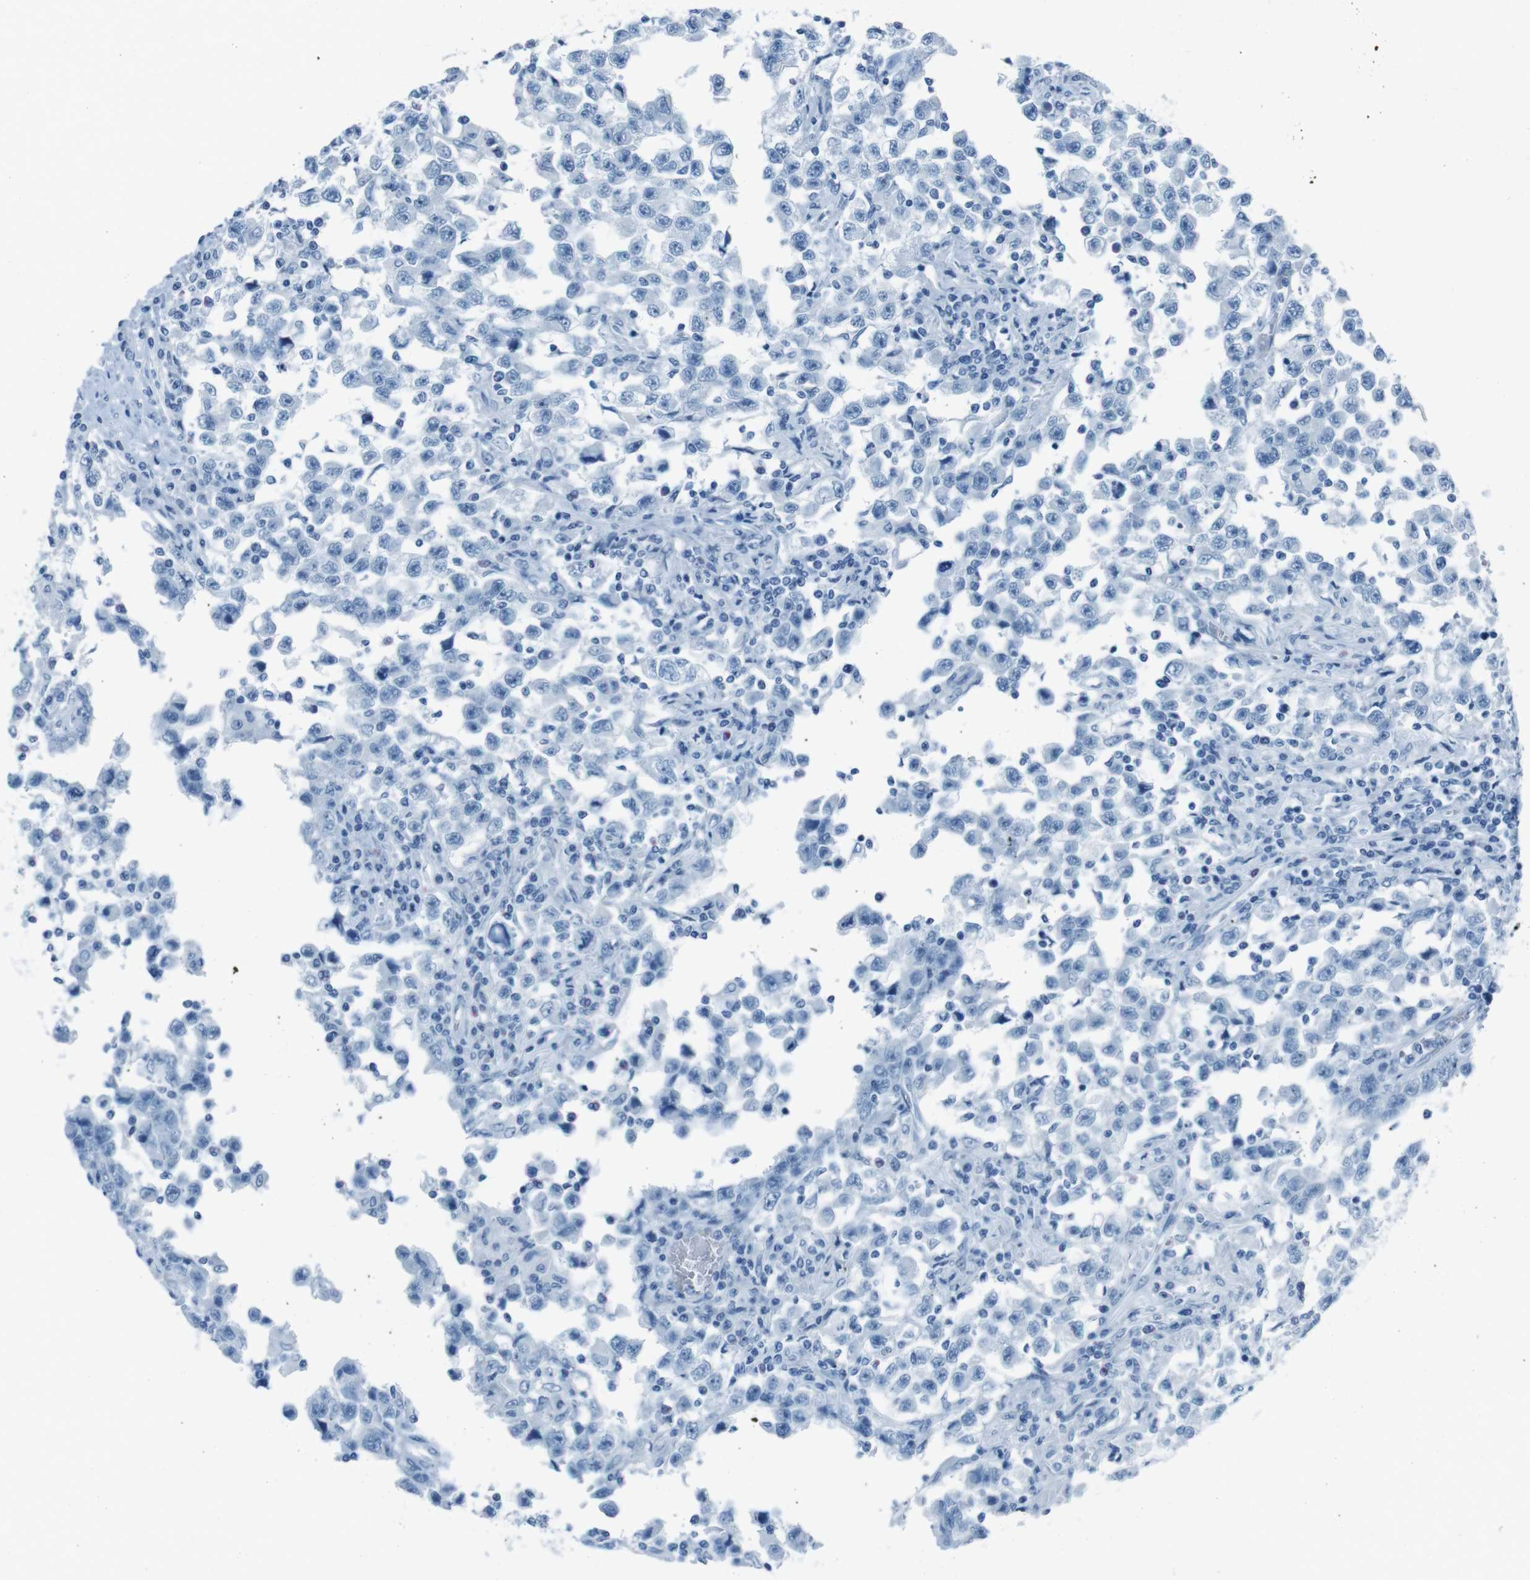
{"staining": {"intensity": "negative", "quantity": "none", "location": "none"}, "tissue": "testis cancer", "cell_type": "Tumor cells", "image_type": "cancer", "snomed": [{"axis": "morphology", "description": "Carcinoma, Embryonal, NOS"}, {"axis": "topography", "description": "Testis"}], "caption": "Tumor cells are negative for brown protein staining in testis cancer (embryonal carcinoma).", "gene": "TMEM207", "patient": {"sex": "male", "age": 21}}